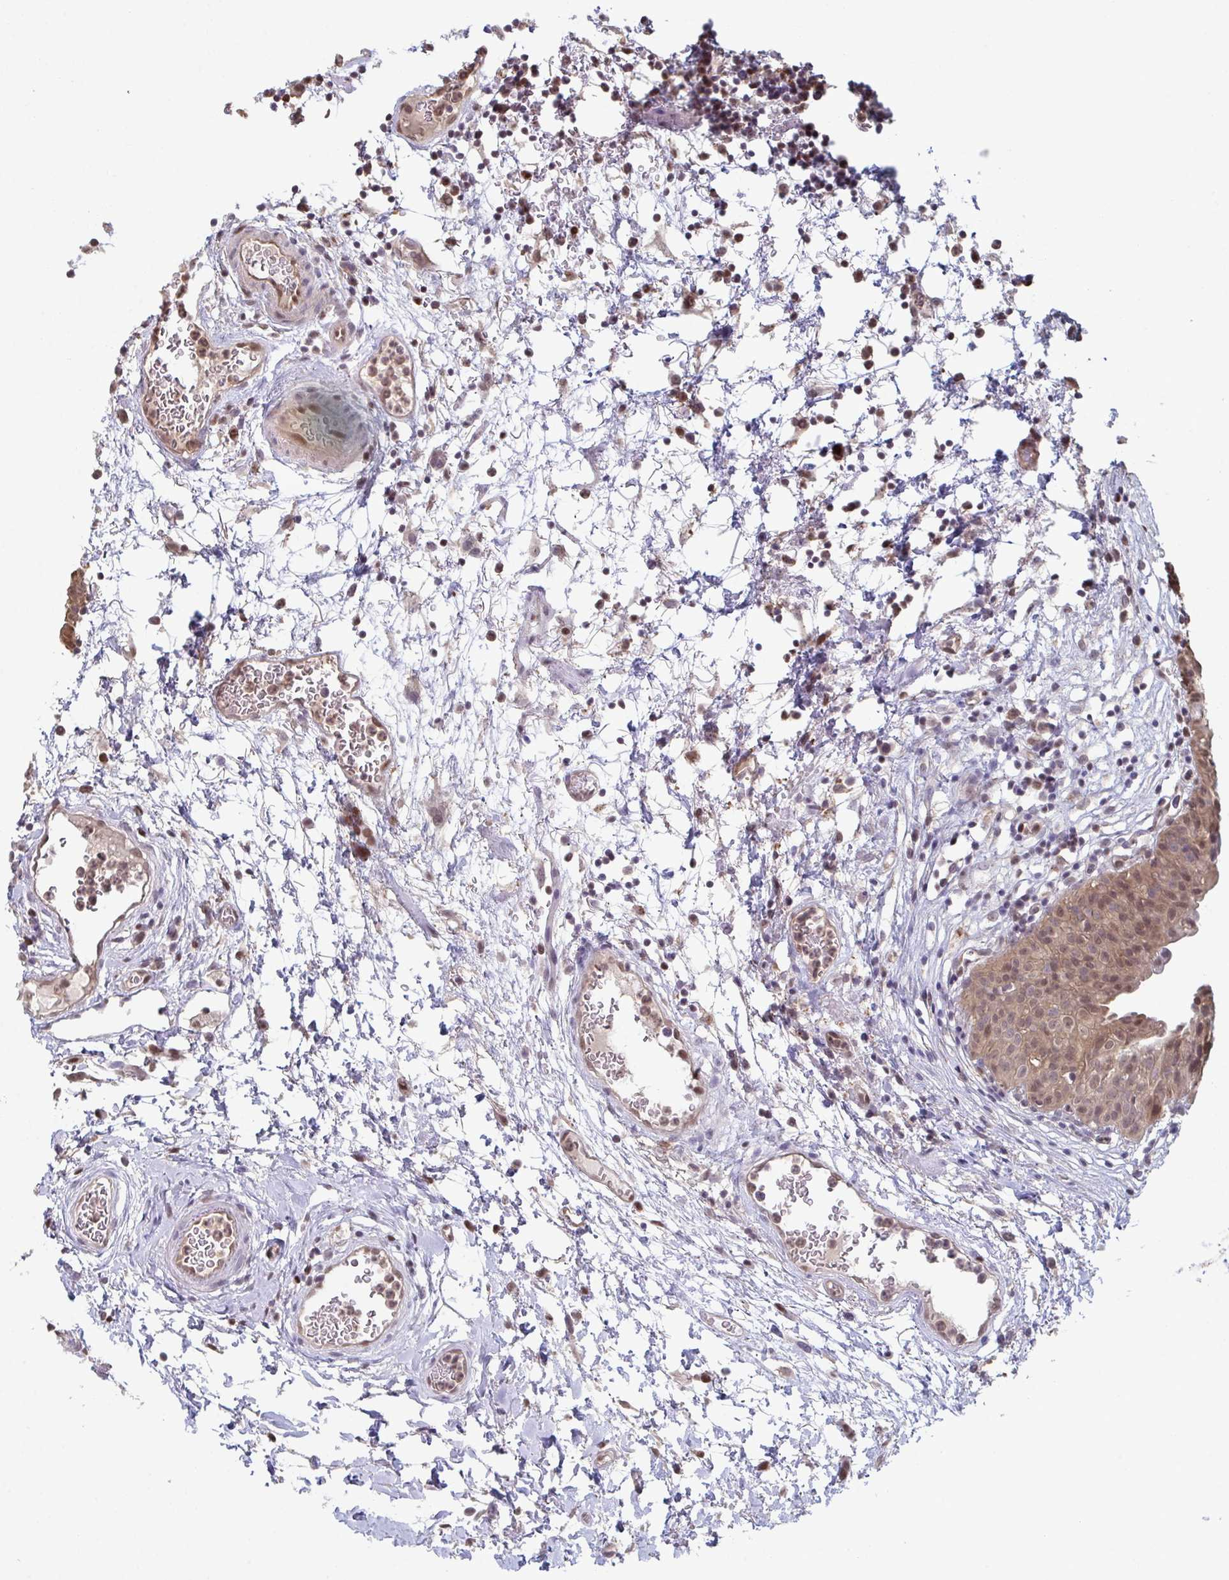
{"staining": {"intensity": "moderate", "quantity": ">75%", "location": "cytoplasmic/membranous,nuclear"}, "tissue": "urinary bladder", "cell_type": "Urothelial cells", "image_type": "normal", "snomed": [{"axis": "morphology", "description": "Normal tissue, NOS"}, {"axis": "morphology", "description": "Inflammation, NOS"}, {"axis": "topography", "description": "Urinary bladder"}], "caption": "A brown stain highlights moderate cytoplasmic/membranous,nuclear positivity of a protein in urothelial cells of normal urinary bladder. Nuclei are stained in blue.", "gene": "ACD", "patient": {"sex": "male", "age": 57}}